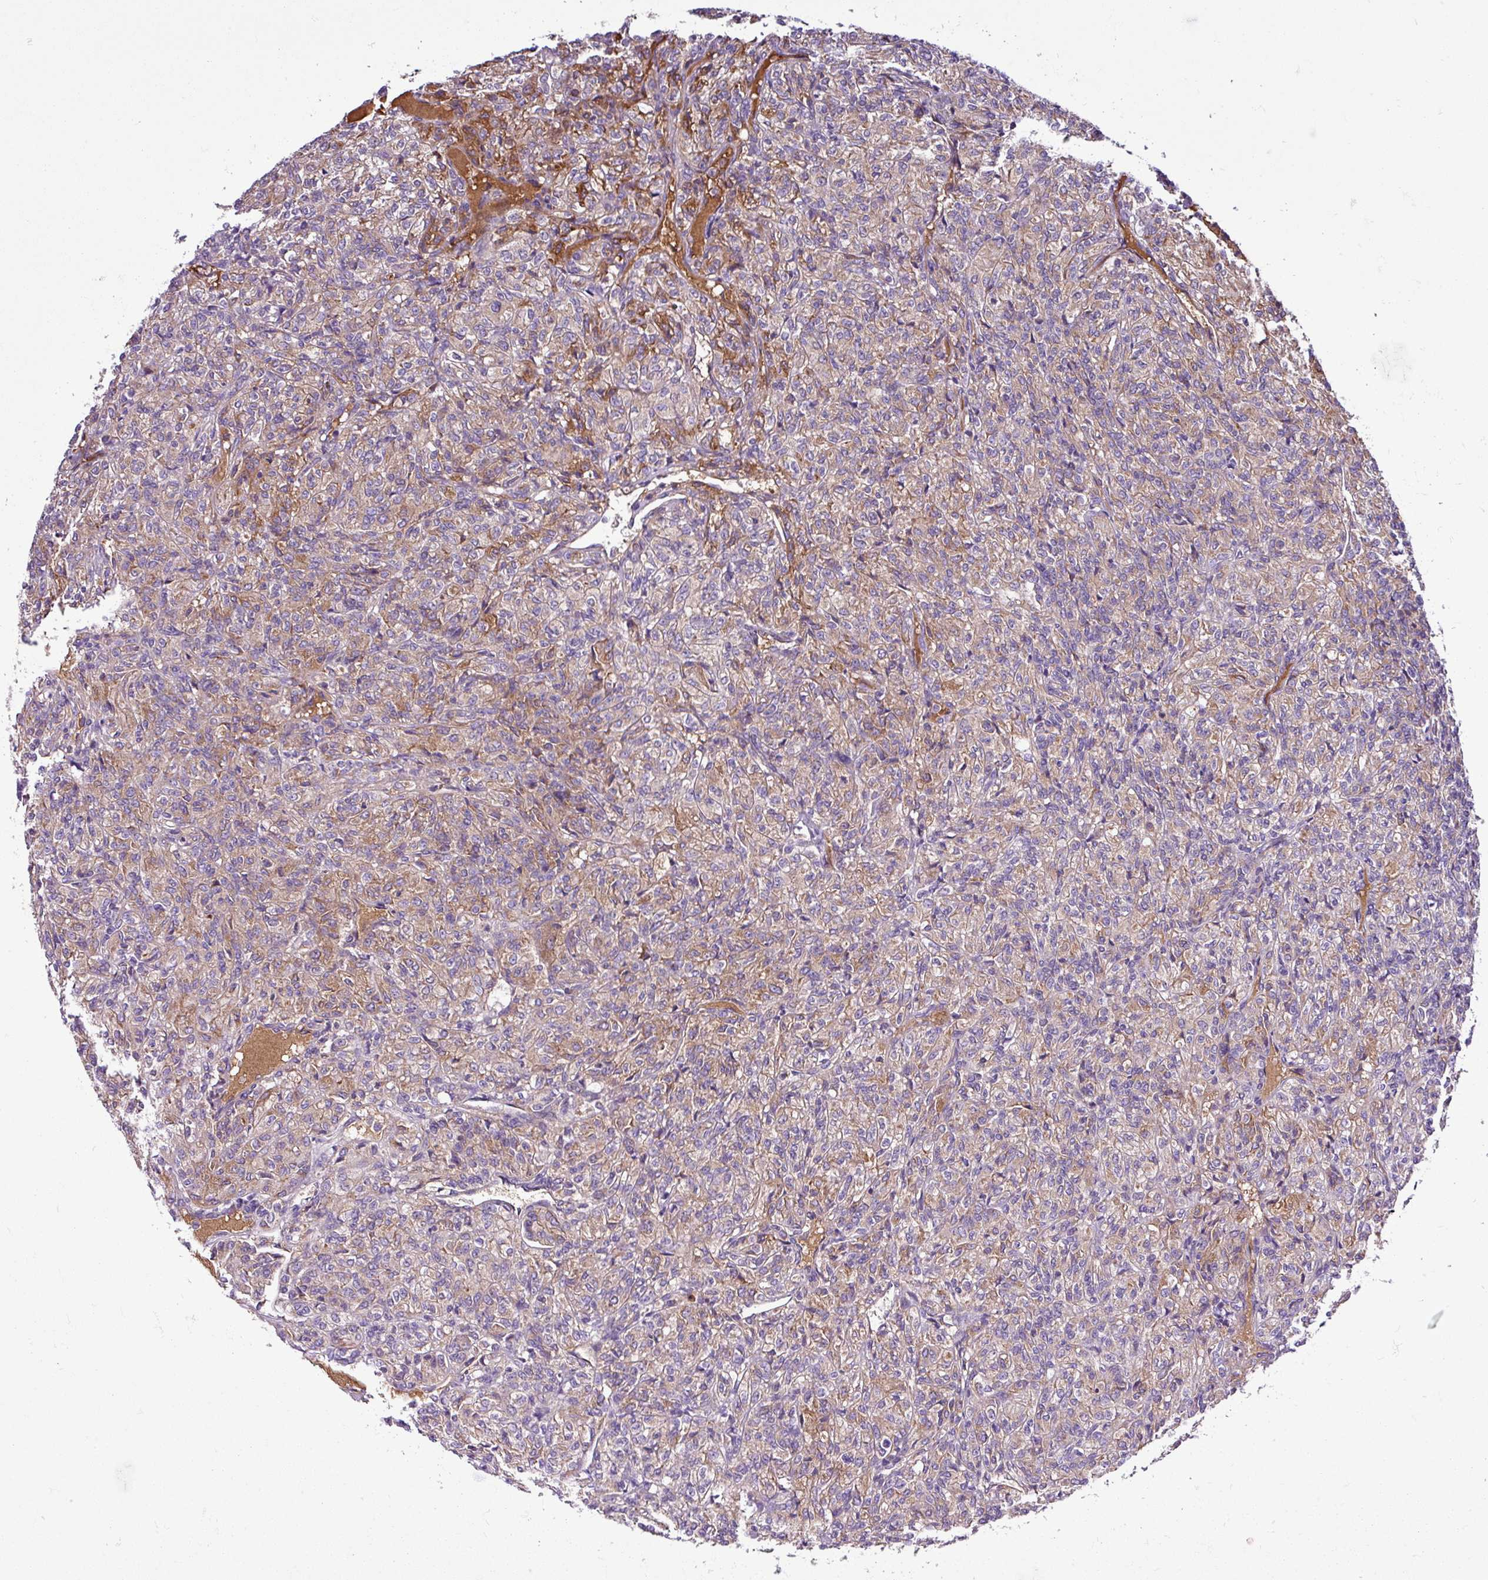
{"staining": {"intensity": "moderate", "quantity": ">75%", "location": "cytoplasmic/membranous"}, "tissue": "renal cancer", "cell_type": "Tumor cells", "image_type": "cancer", "snomed": [{"axis": "morphology", "description": "Adenocarcinoma, NOS"}, {"axis": "topography", "description": "Kidney"}], "caption": "Immunohistochemistry (IHC) micrograph of neoplastic tissue: renal cancer stained using immunohistochemistry (IHC) displays medium levels of moderate protein expression localized specifically in the cytoplasmic/membranous of tumor cells, appearing as a cytoplasmic/membranous brown color.", "gene": "CWH43", "patient": {"sex": "male", "age": 77}}